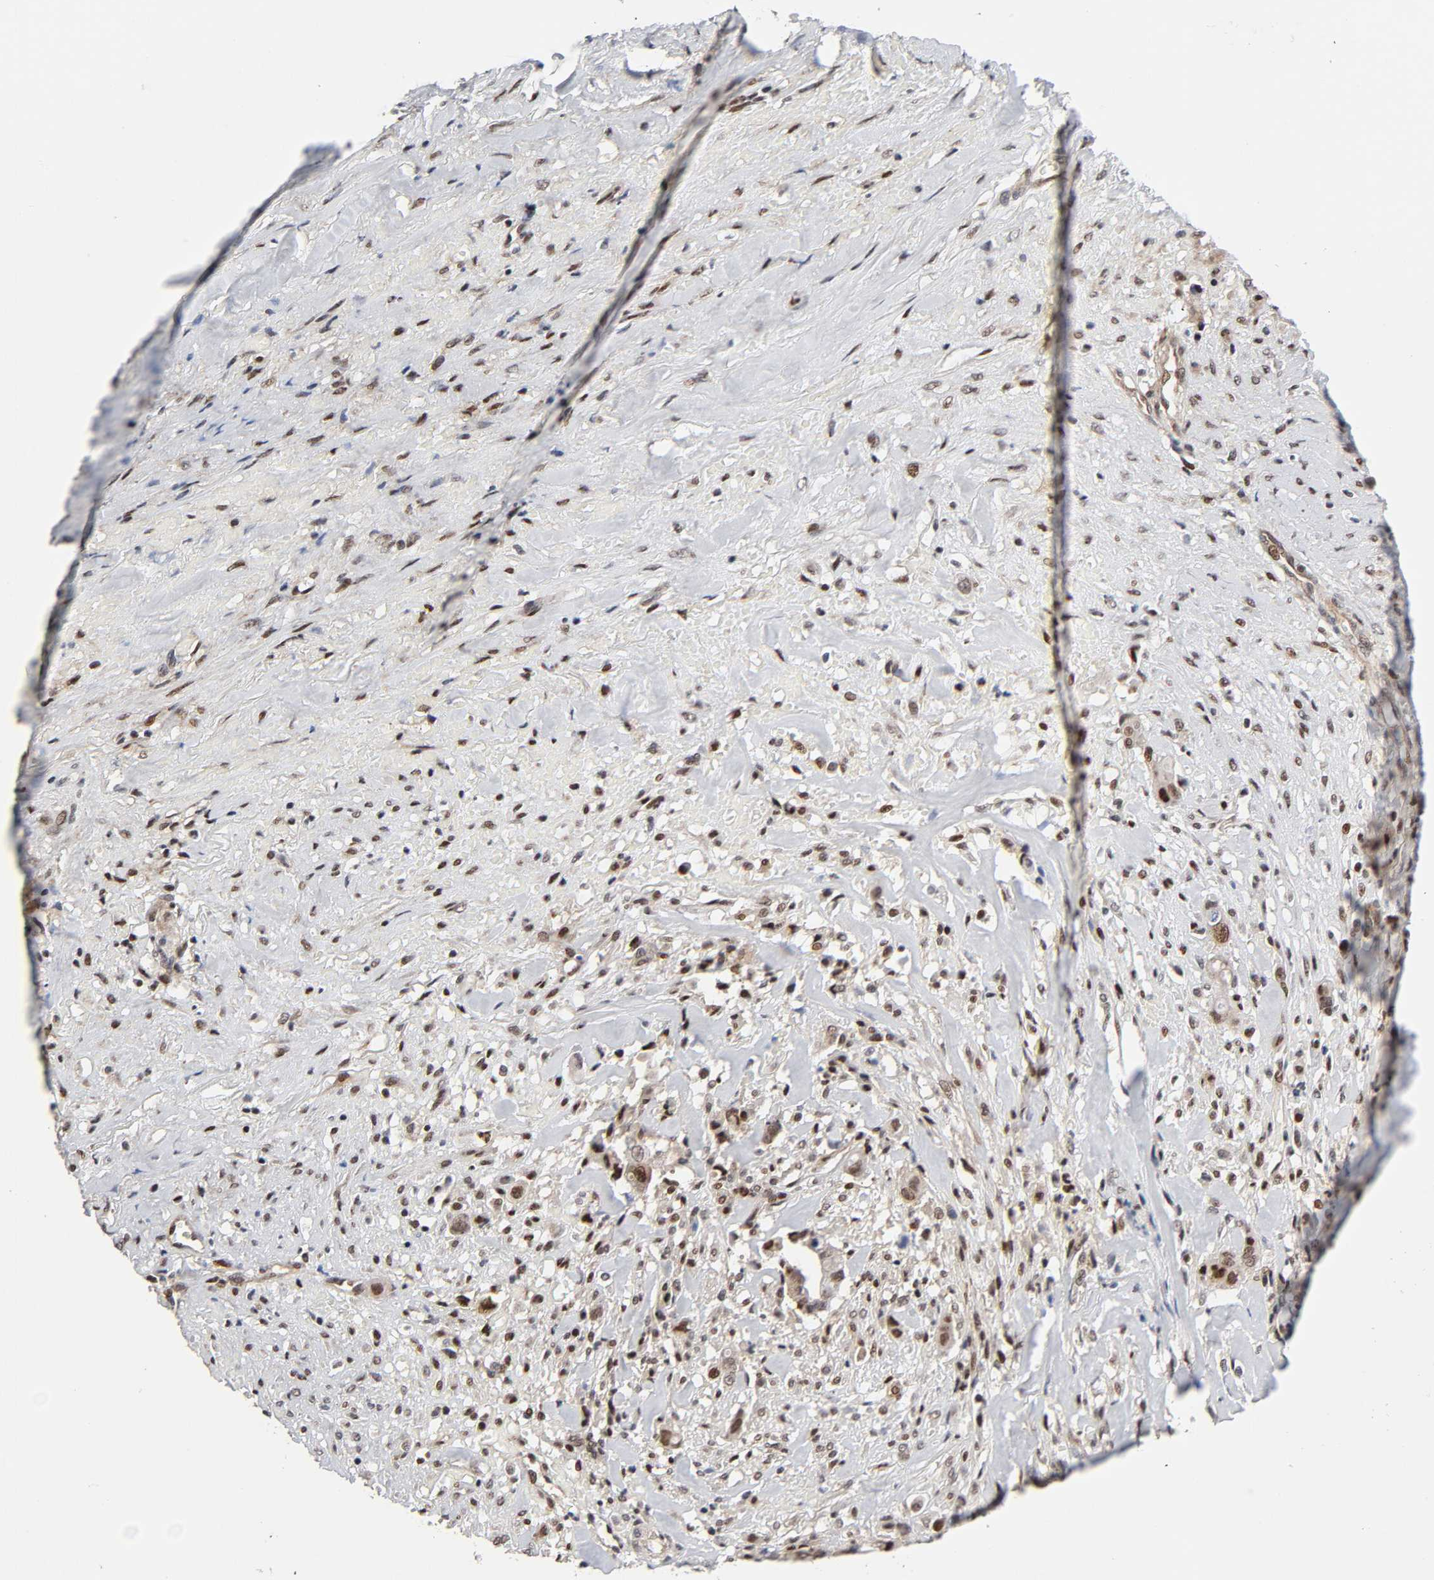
{"staining": {"intensity": "moderate", "quantity": ">75%", "location": "nuclear"}, "tissue": "liver cancer", "cell_type": "Tumor cells", "image_type": "cancer", "snomed": [{"axis": "morphology", "description": "Cholangiocarcinoma"}, {"axis": "topography", "description": "Liver"}], "caption": "IHC micrograph of human liver cancer (cholangiocarcinoma) stained for a protein (brown), which shows medium levels of moderate nuclear positivity in about >75% of tumor cells.", "gene": "STK38", "patient": {"sex": "female", "age": 70}}